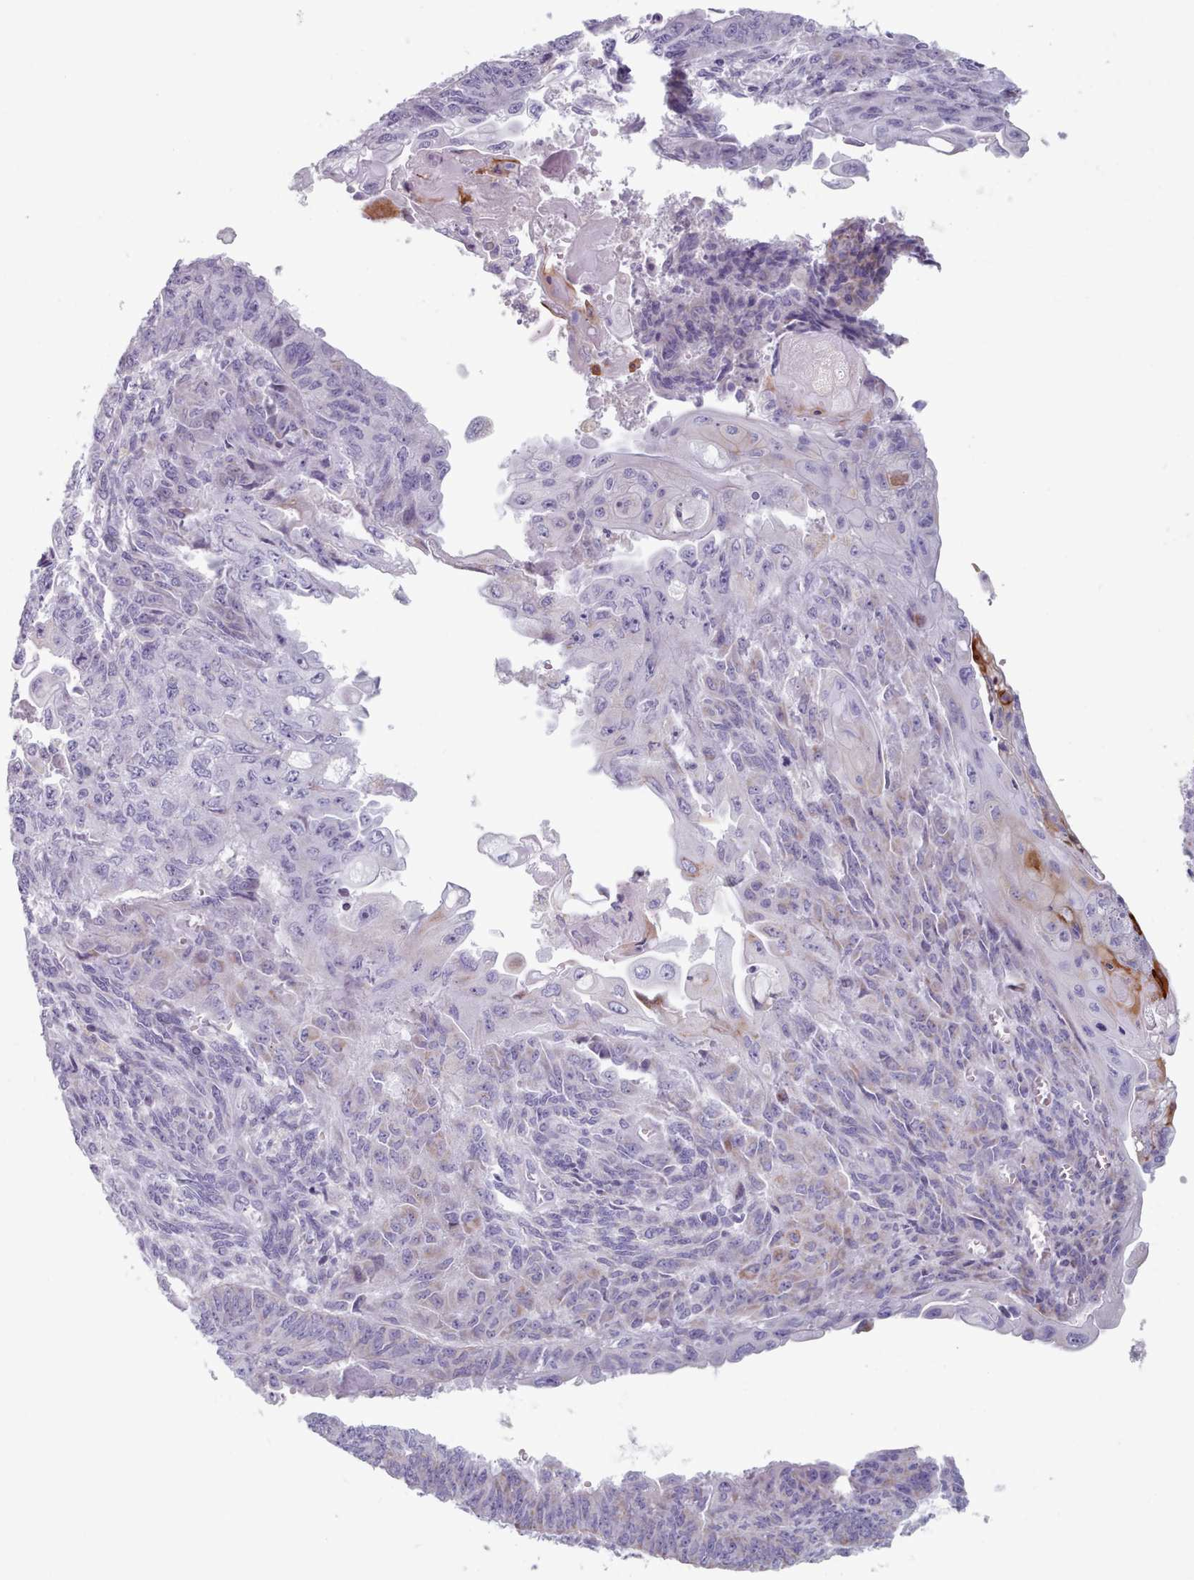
{"staining": {"intensity": "strong", "quantity": "<25%", "location": "cytoplasmic/membranous"}, "tissue": "endometrial cancer", "cell_type": "Tumor cells", "image_type": "cancer", "snomed": [{"axis": "morphology", "description": "Adenocarcinoma, NOS"}, {"axis": "topography", "description": "Endometrium"}], "caption": "Immunohistochemistry (IHC) staining of endometrial adenocarcinoma, which shows medium levels of strong cytoplasmic/membranous staining in approximately <25% of tumor cells indicating strong cytoplasmic/membranous protein positivity. The staining was performed using DAB (3,3'-diaminobenzidine) (brown) for protein detection and nuclei were counterstained in hematoxylin (blue).", "gene": "FAM170B", "patient": {"sex": "female", "age": 32}}